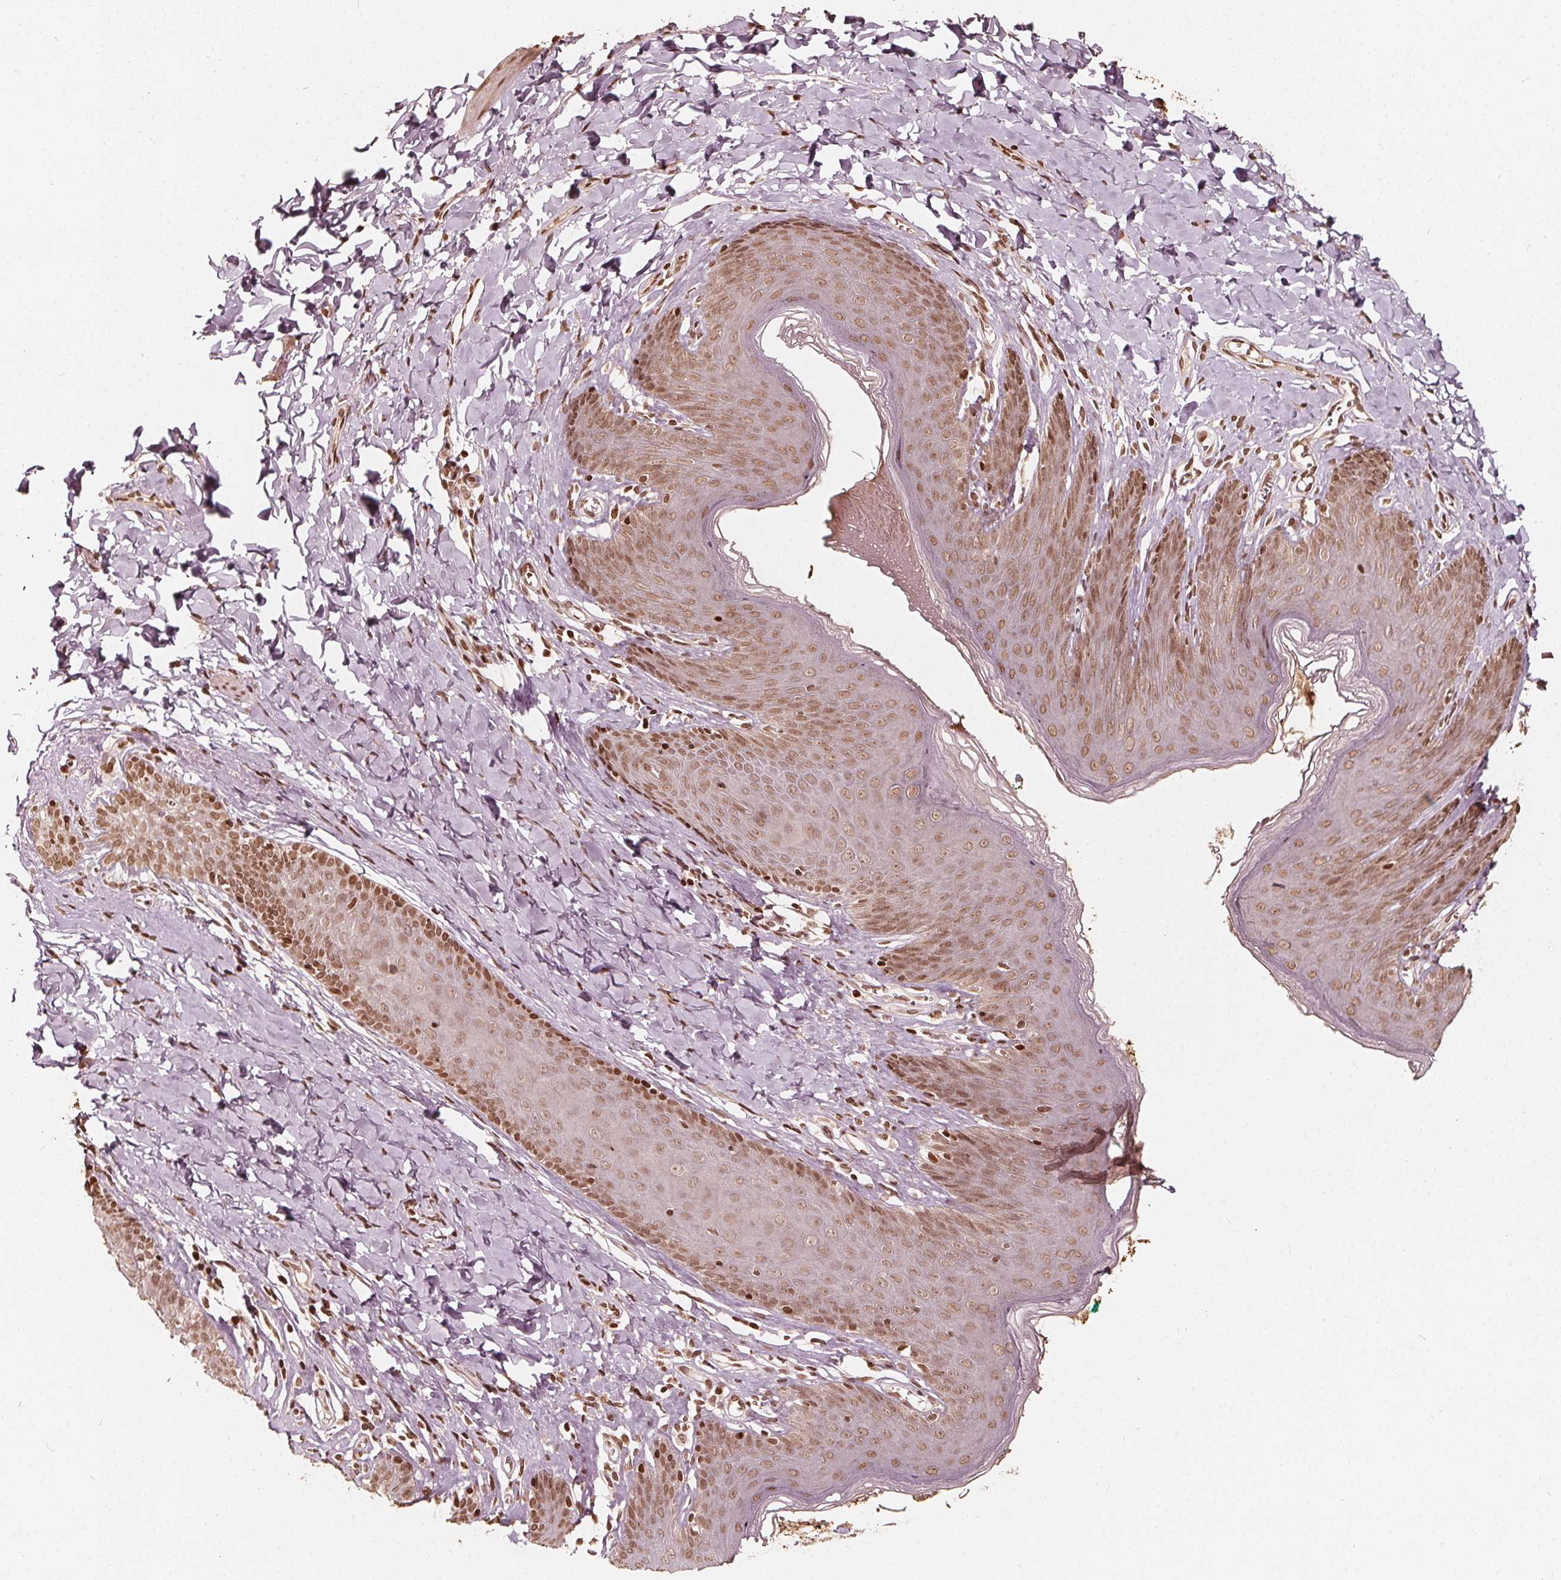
{"staining": {"intensity": "moderate", "quantity": ">75%", "location": "nuclear"}, "tissue": "skin", "cell_type": "Epidermal cells", "image_type": "normal", "snomed": [{"axis": "morphology", "description": "Normal tissue, NOS"}, {"axis": "topography", "description": "Vulva"}, {"axis": "topography", "description": "Peripheral nerve tissue"}], "caption": "IHC (DAB) staining of benign human skin shows moderate nuclear protein staining in about >75% of epidermal cells. (IHC, brightfield microscopy, high magnification).", "gene": "H3C14", "patient": {"sex": "female", "age": 66}}